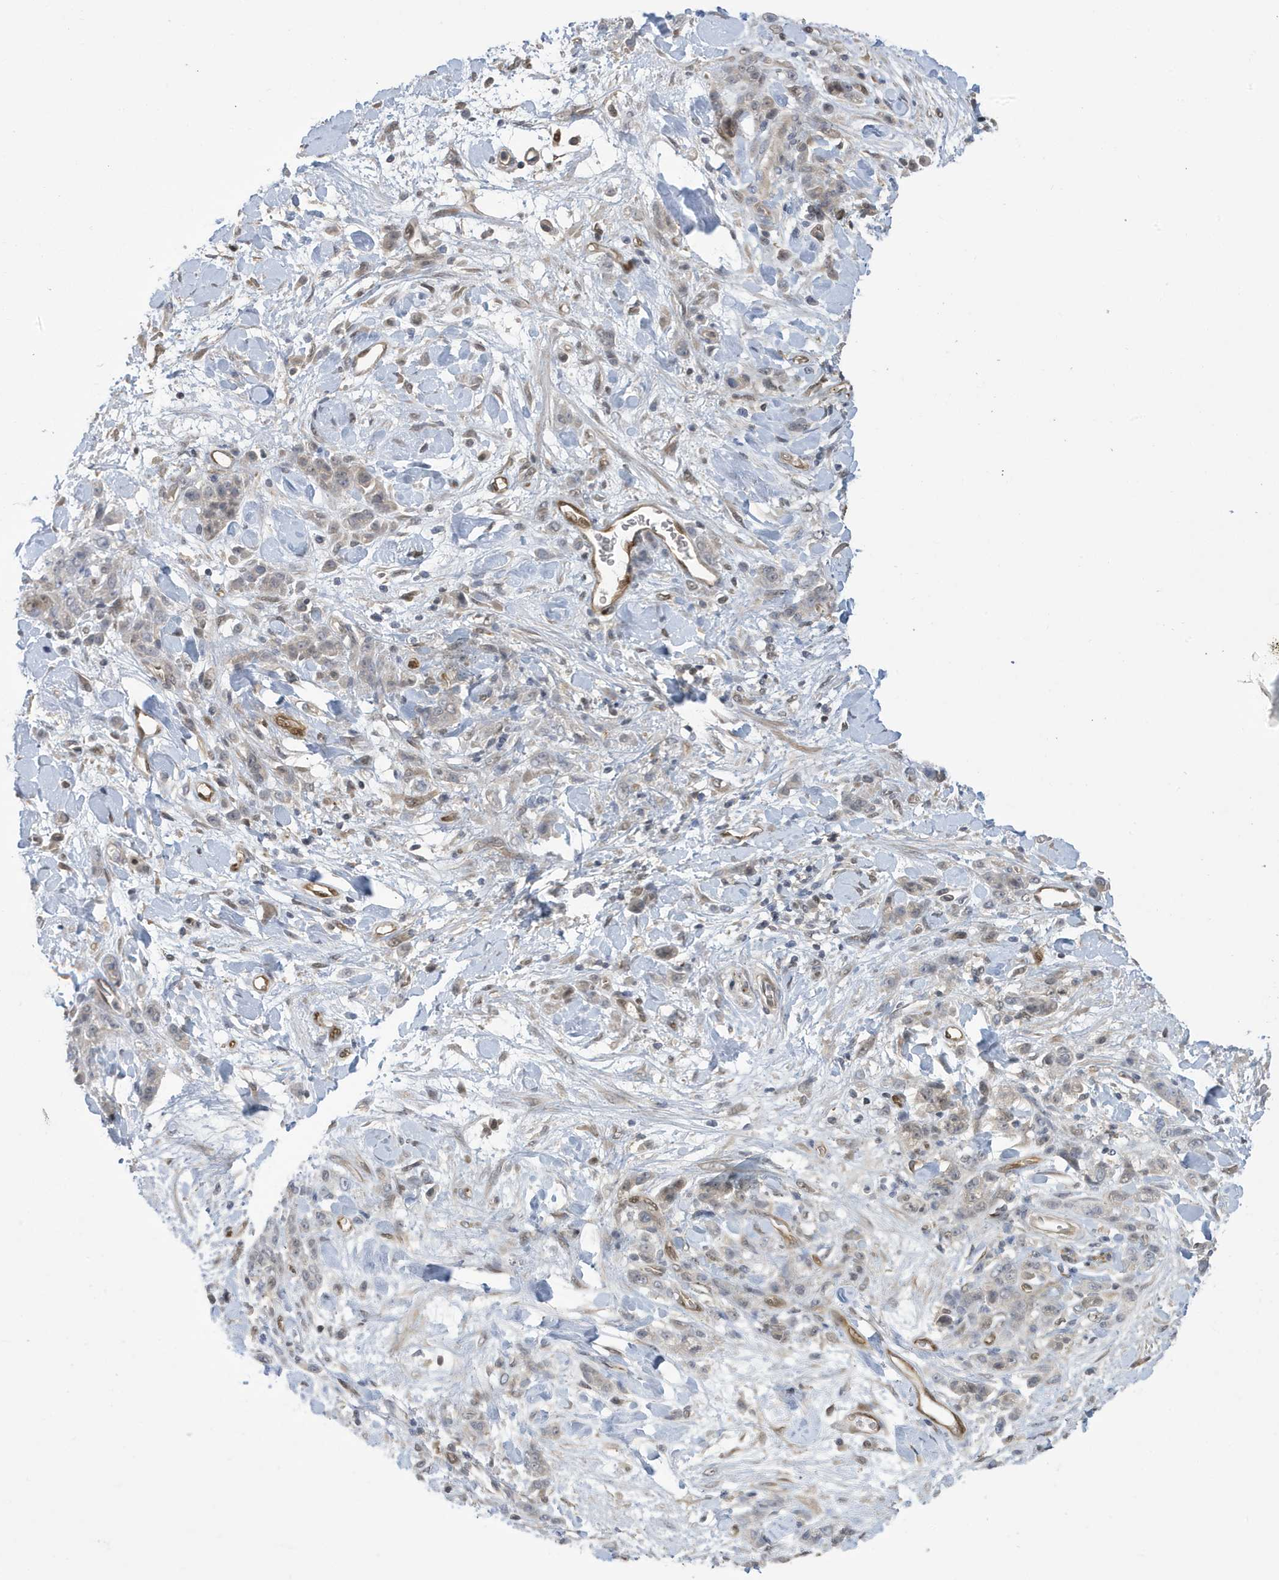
{"staining": {"intensity": "negative", "quantity": "none", "location": "none"}, "tissue": "stomach cancer", "cell_type": "Tumor cells", "image_type": "cancer", "snomed": [{"axis": "morphology", "description": "Normal tissue, NOS"}, {"axis": "morphology", "description": "Adenocarcinoma, NOS"}, {"axis": "topography", "description": "Stomach"}], "caption": "A high-resolution micrograph shows immunohistochemistry (IHC) staining of stomach cancer (adenocarcinoma), which displays no significant staining in tumor cells.", "gene": "NCOA7", "patient": {"sex": "male", "age": 82}}